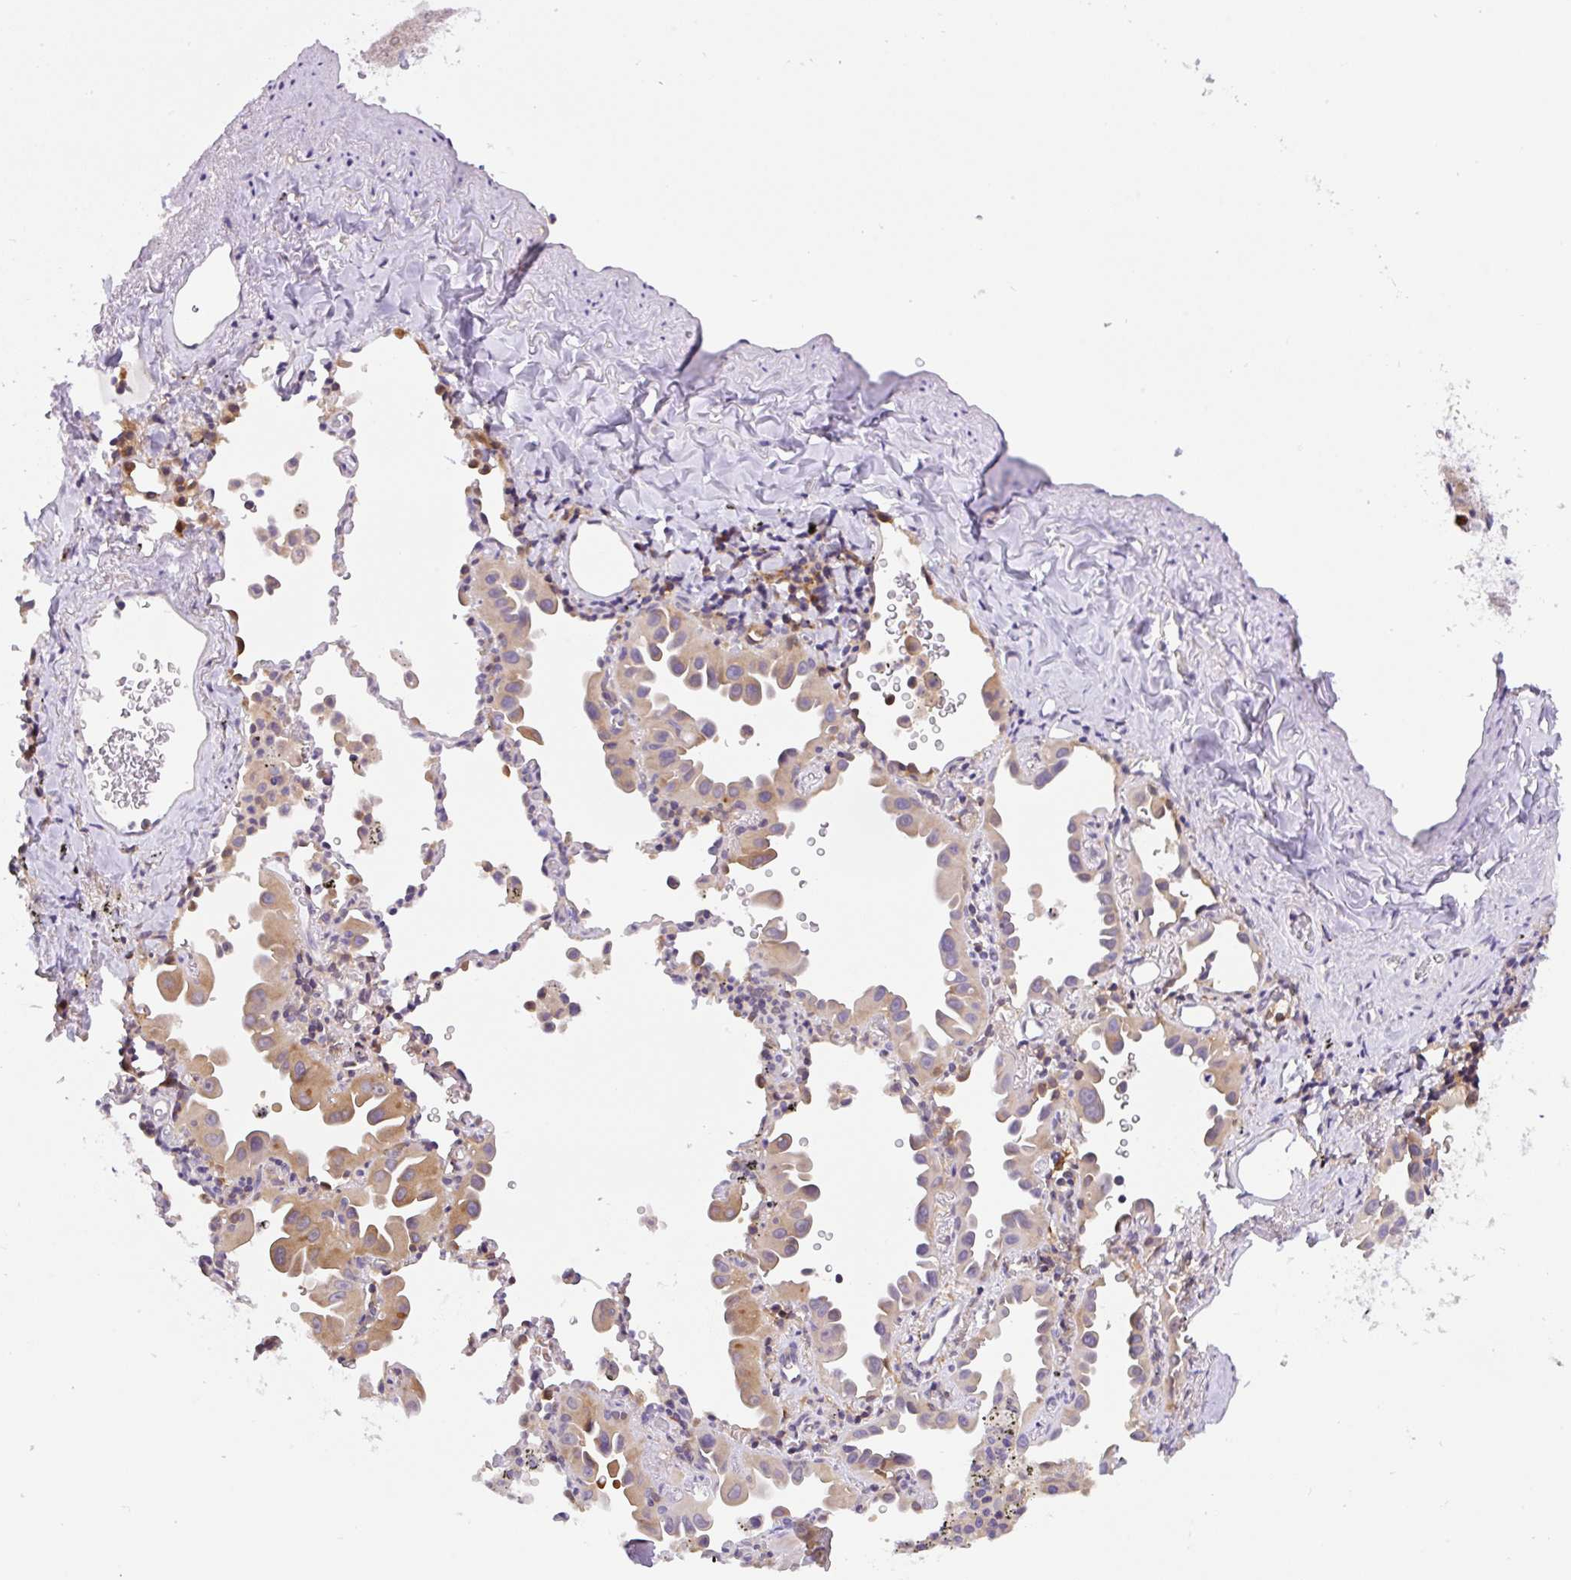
{"staining": {"intensity": "moderate", "quantity": "<25%", "location": "cytoplasmic/membranous"}, "tissue": "lung cancer", "cell_type": "Tumor cells", "image_type": "cancer", "snomed": [{"axis": "morphology", "description": "Adenocarcinoma, NOS"}, {"axis": "topography", "description": "Lung"}], "caption": "A low amount of moderate cytoplasmic/membranous positivity is appreciated in approximately <25% of tumor cells in lung cancer tissue.", "gene": "CAMK2B", "patient": {"sex": "male", "age": 68}}